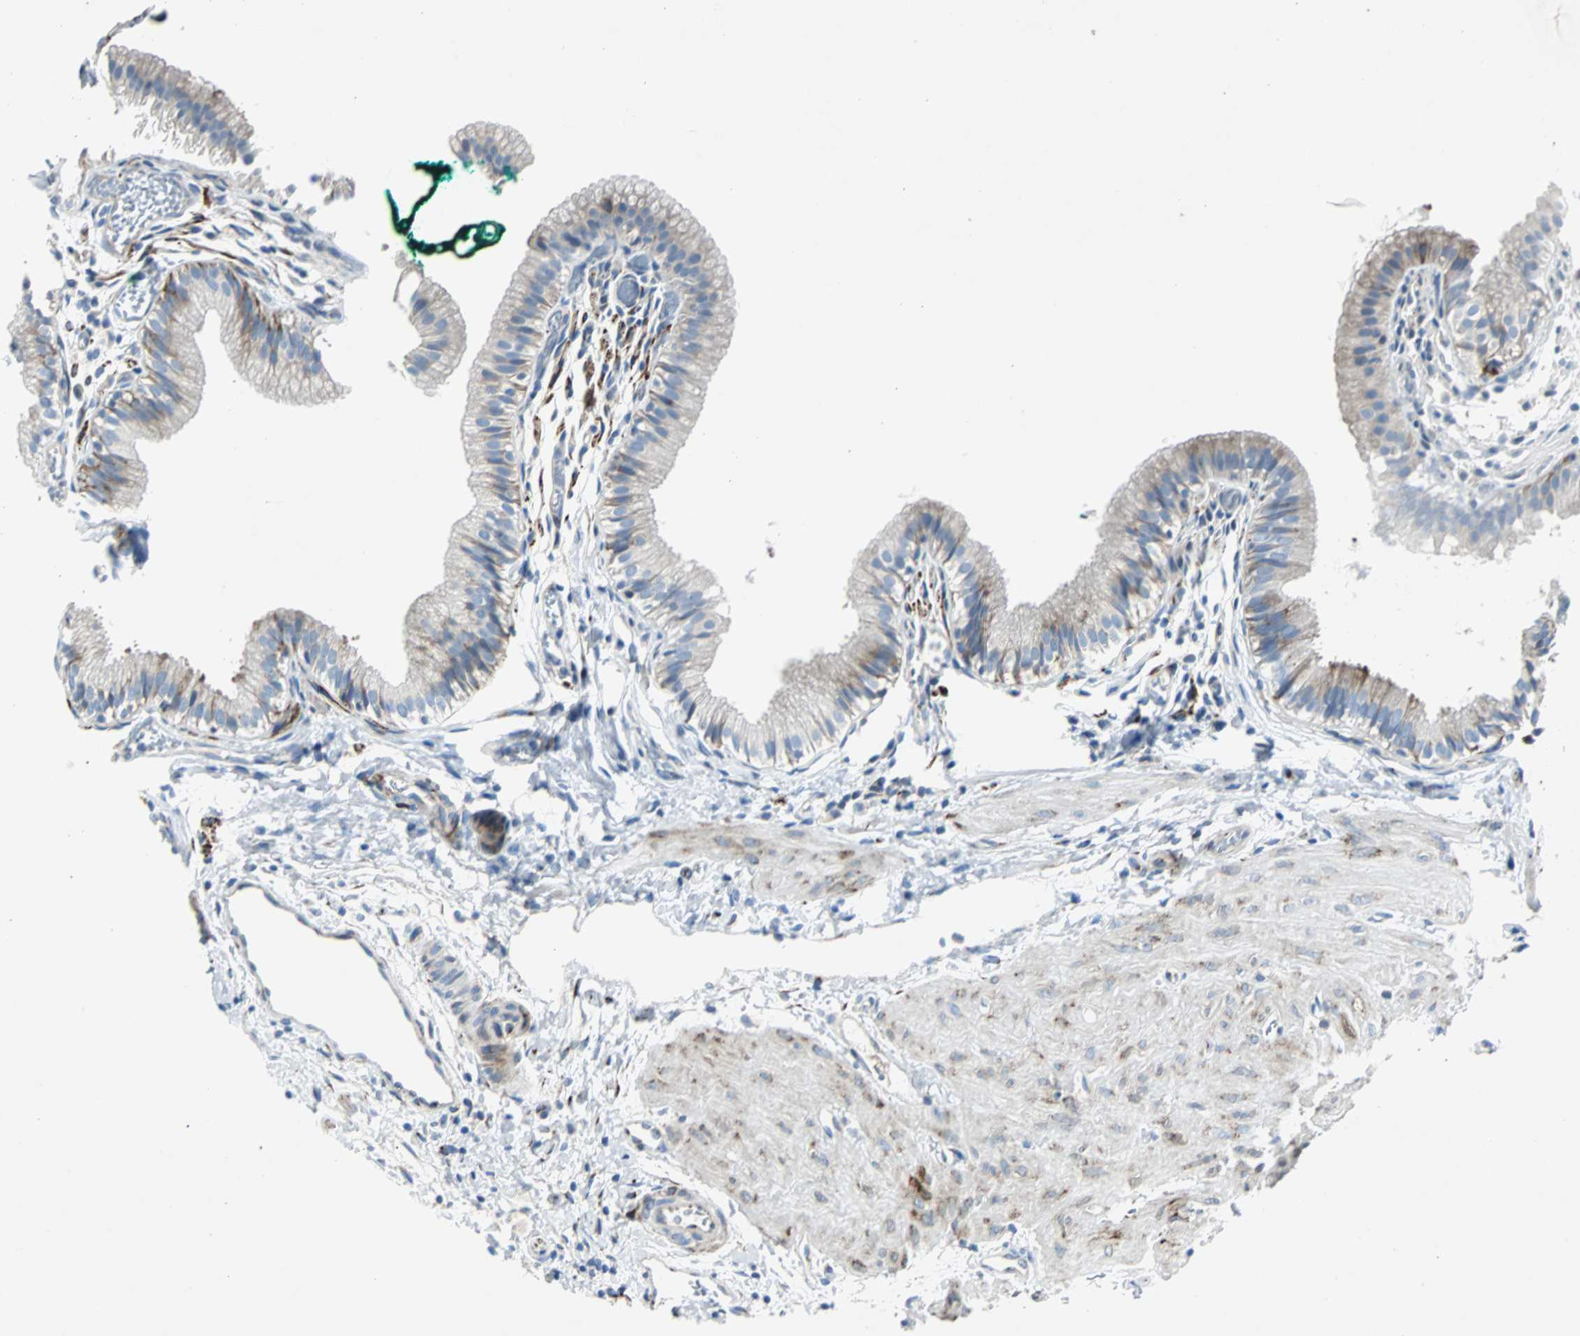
{"staining": {"intensity": "strong", "quantity": "<25%", "location": "cytoplasmic/membranous"}, "tissue": "gallbladder", "cell_type": "Glandular cells", "image_type": "normal", "snomed": [{"axis": "morphology", "description": "Normal tissue, NOS"}, {"axis": "topography", "description": "Gallbladder"}], "caption": "Strong cytoplasmic/membranous positivity for a protein is identified in about <25% of glandular cells of benign gallbladder using immunohistochemistry (IHC).", "gene": "BBC3", "patient": {"sex": "female", "age": 26}}